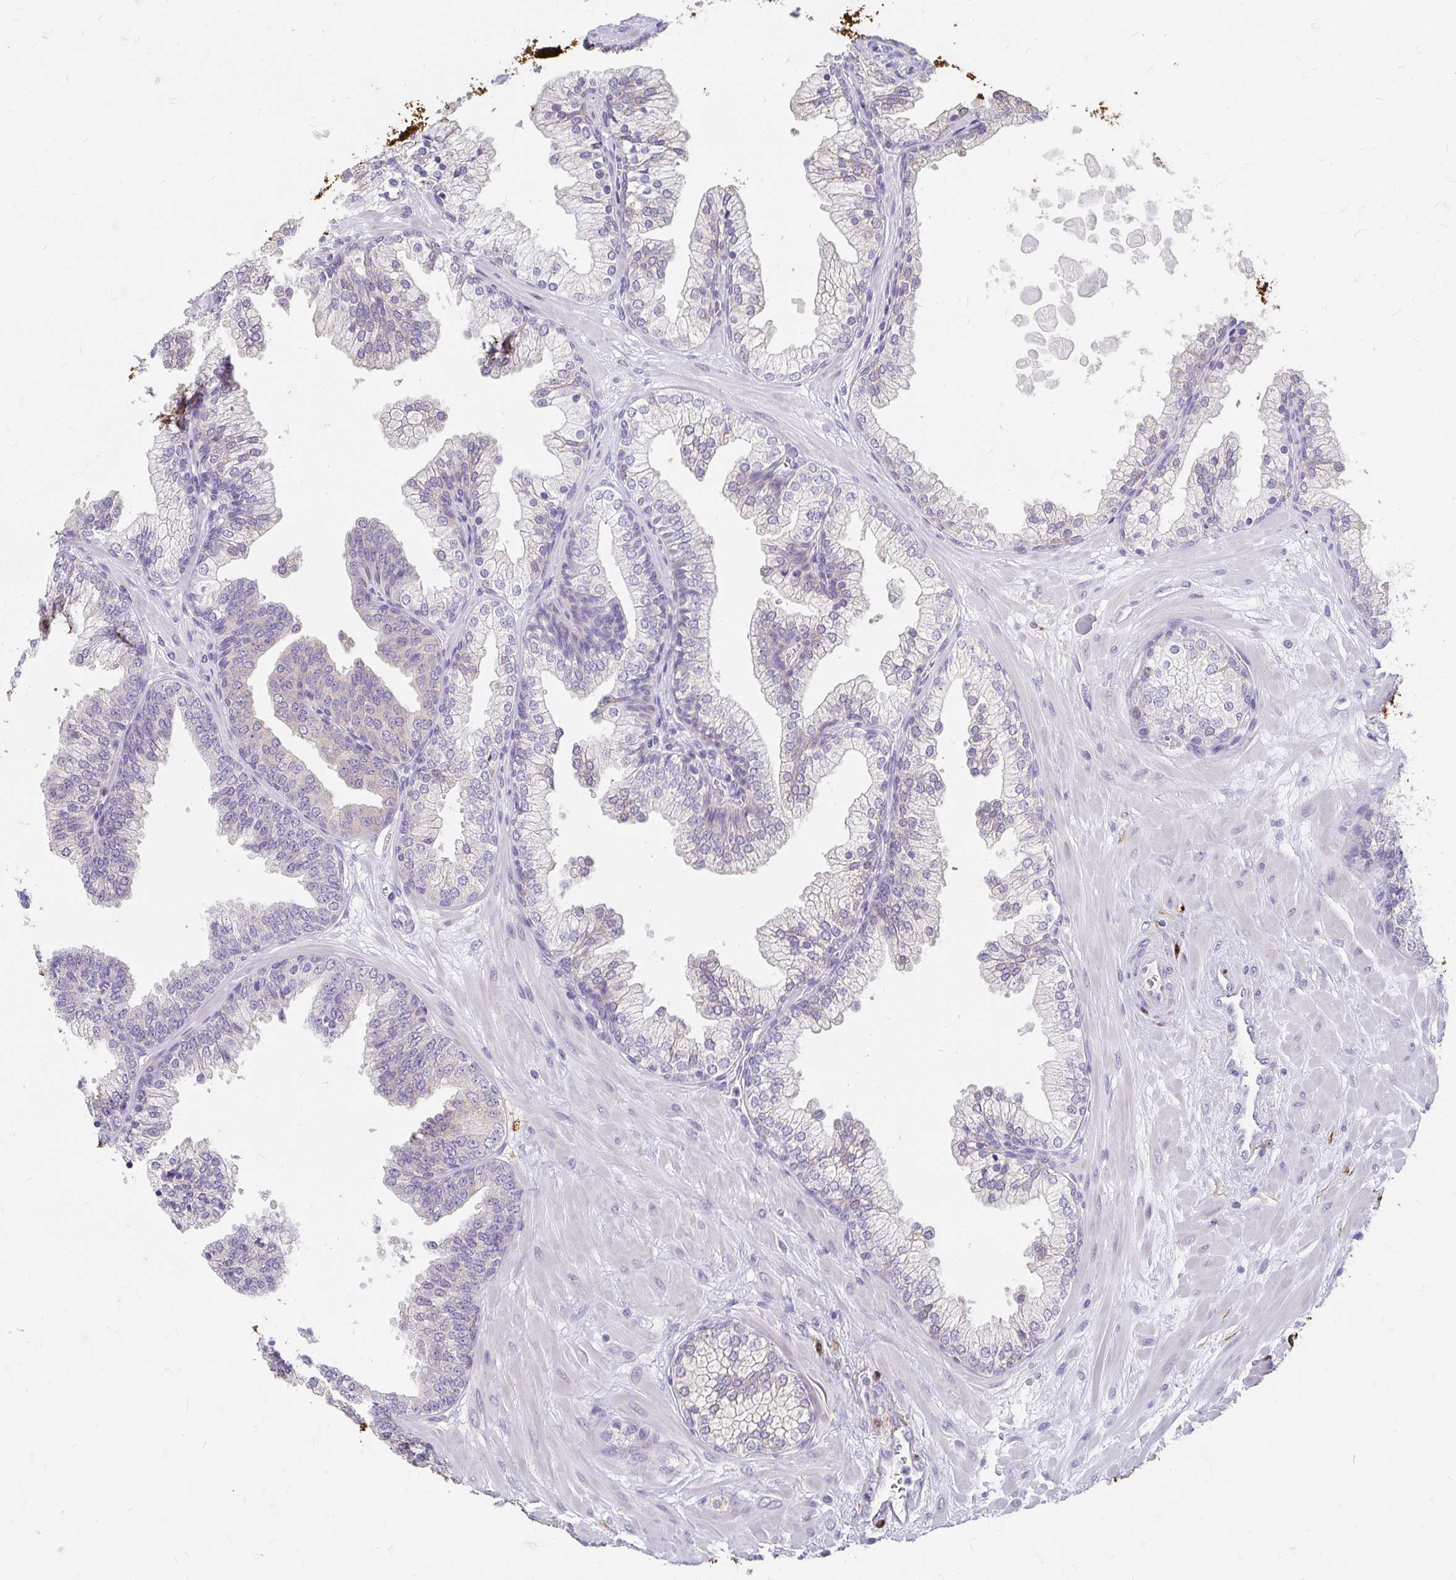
{"staining": {"intensity": "negative", "quantity": "none", "location": "none"}, "tissue": "prostate", "cell_type": "Glandular cells", "image_type": "normal", "snomed": [{"axis": "morphology", "description": "Normal tissue, NOS"}, {"axis": "topography", "description": "Prostate"}, {"axis": "topography", "description": "Peripheral nerve tissue"}], "caption": "Prostate was stained to show a protein in brown. There is no significant staining in glandular cells. (DAB immunohistochemistry, high magnification).", "gene": "ADH1A", "patient": {"sex": "male", "age": 61}}